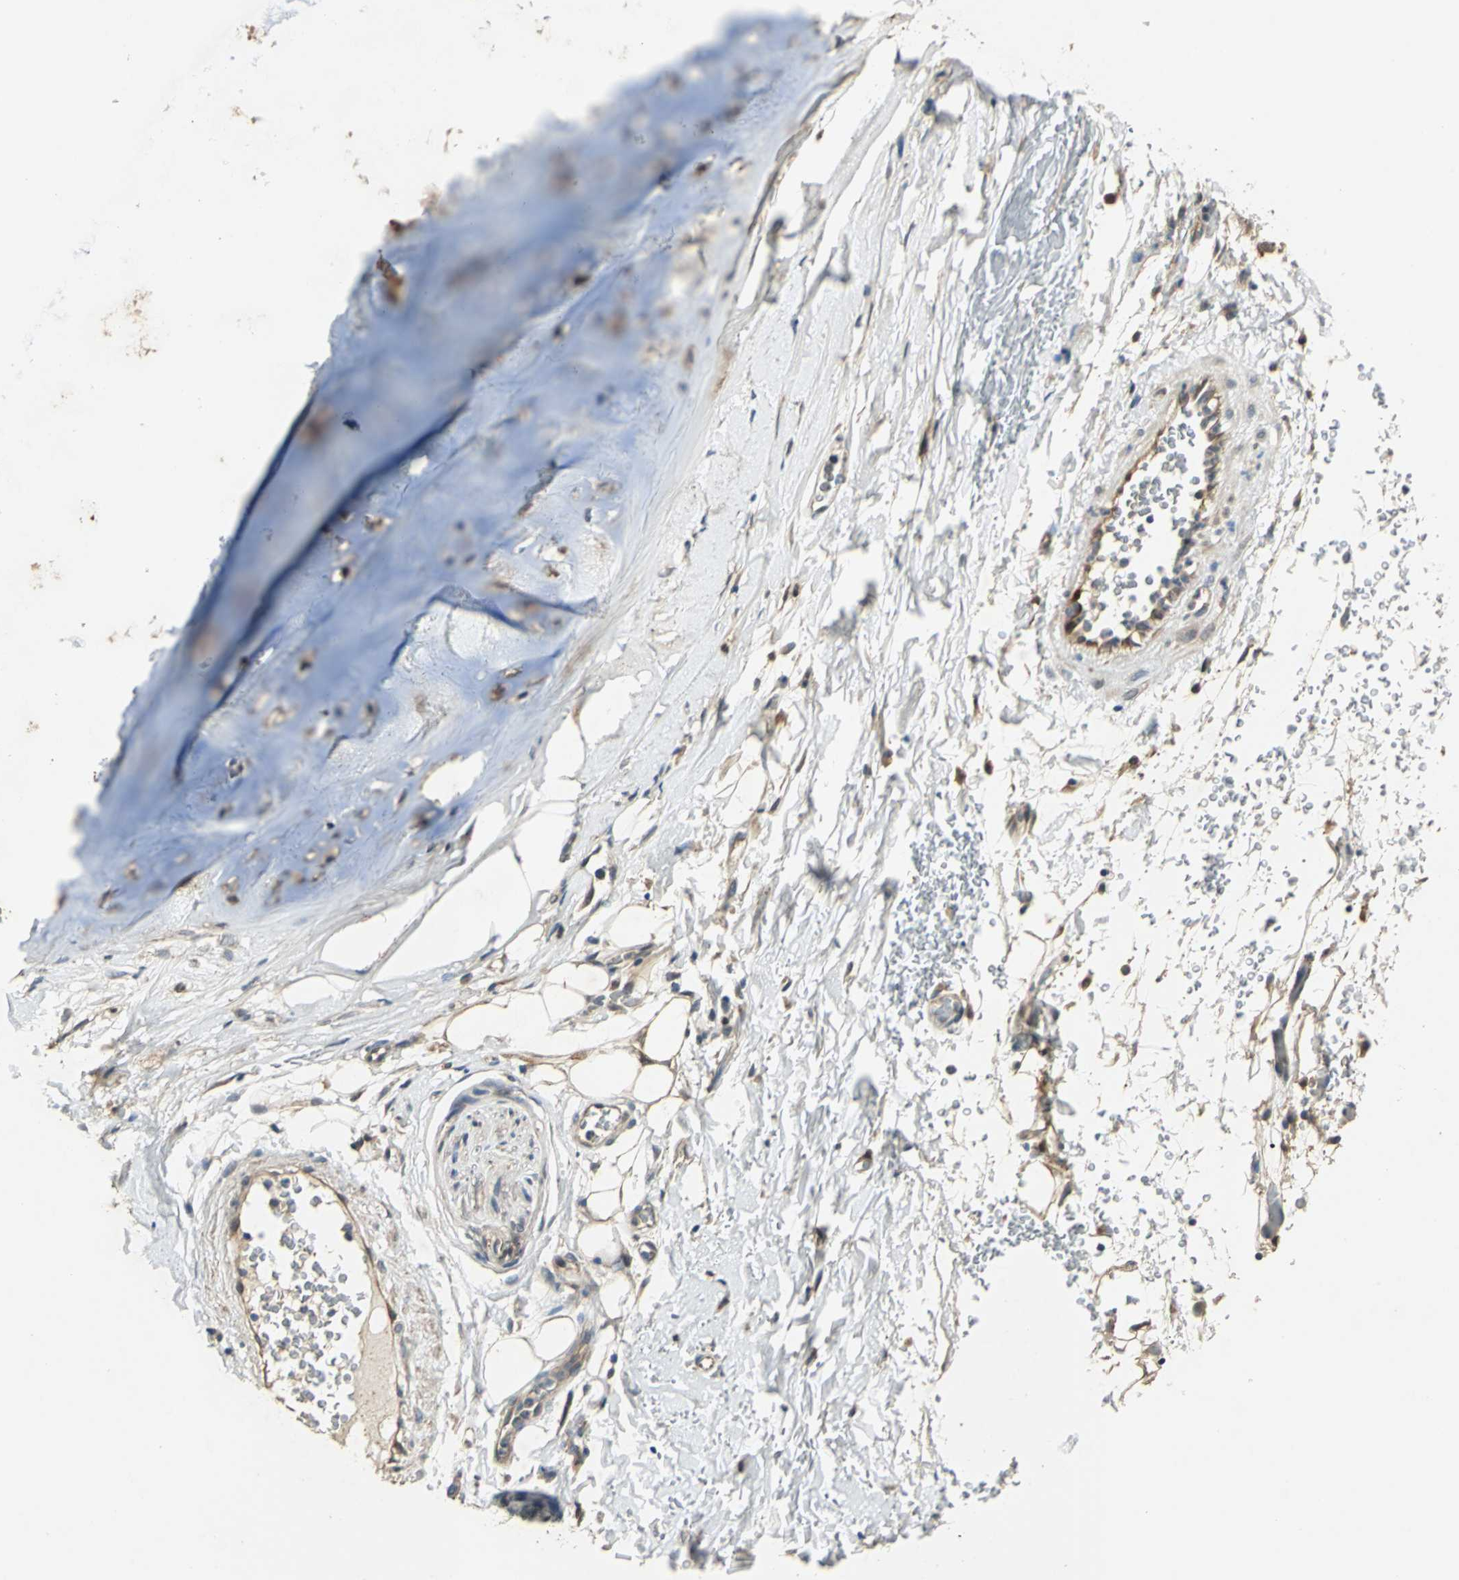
{"staining": {"intensity": "moderate", "quantity": ">75%", "location": "cytoplasmic/membranous"}, "tissue": "adipose tissue", "cell_type": "Adipocytes", "image_type": "normal", "snomed": [{"axis": "morphology", "description": "Normal tissue, NOS"}, {"axis": "topography", "description": "Cartilage tissue"}, {"axis": "topography", "description": "Bronchus"}], "caption": "The micrograph displays staining of benign adipose tissue, revealing moderate cytoplasmic/membranous protein expression (brown color) within adipocytes. The protein of interest is stained brown, and the nuclei are stained in blue (DAB (3,3'-diaminobenzidine) IHC with brightfield microscopy, high magnification).", "gene": "RRM2B", "patient": {"sex": "female", "age": 73}}